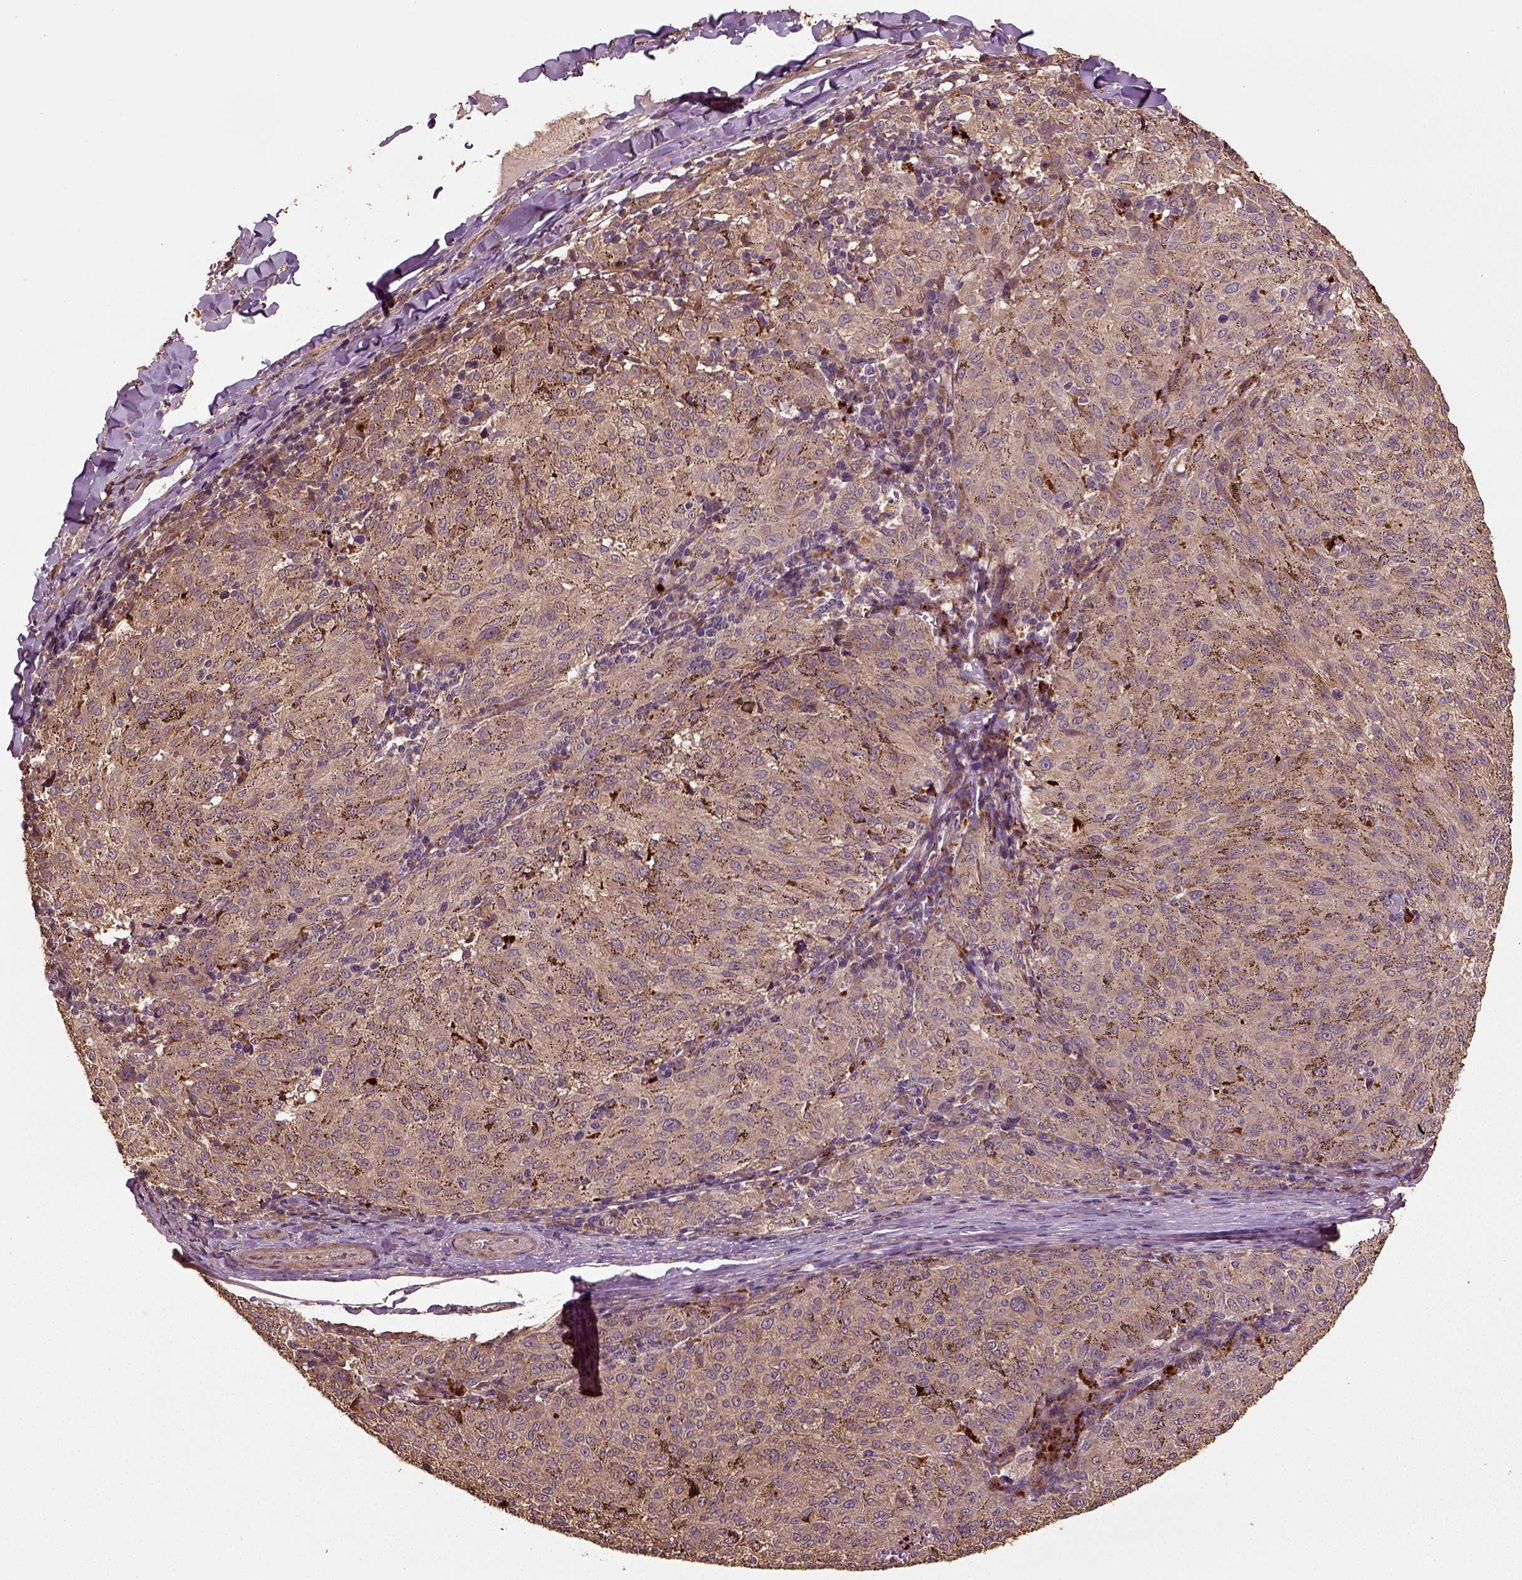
{"staining": {"intensity": "moderate", "quantity": ">75%", "location": "cytoplasmic/membranous"}, "tissue": "melanoma", "cell_type": "Tumor cells", "image_type": "cancer", "snomed": [{"axis": "morphology", "description": "Malignant melanoma, NOS"}, {"axis": "topography", "description": "Skin"}], "caption": "Melanoma was stained to show a protein in brown. There is medium levels of moderate cytoplasmic/membranous positivity in approximately >75% of tumor cells.", "gene": "ERV3-1", "patient": {"sex": "female", "age": 72}}